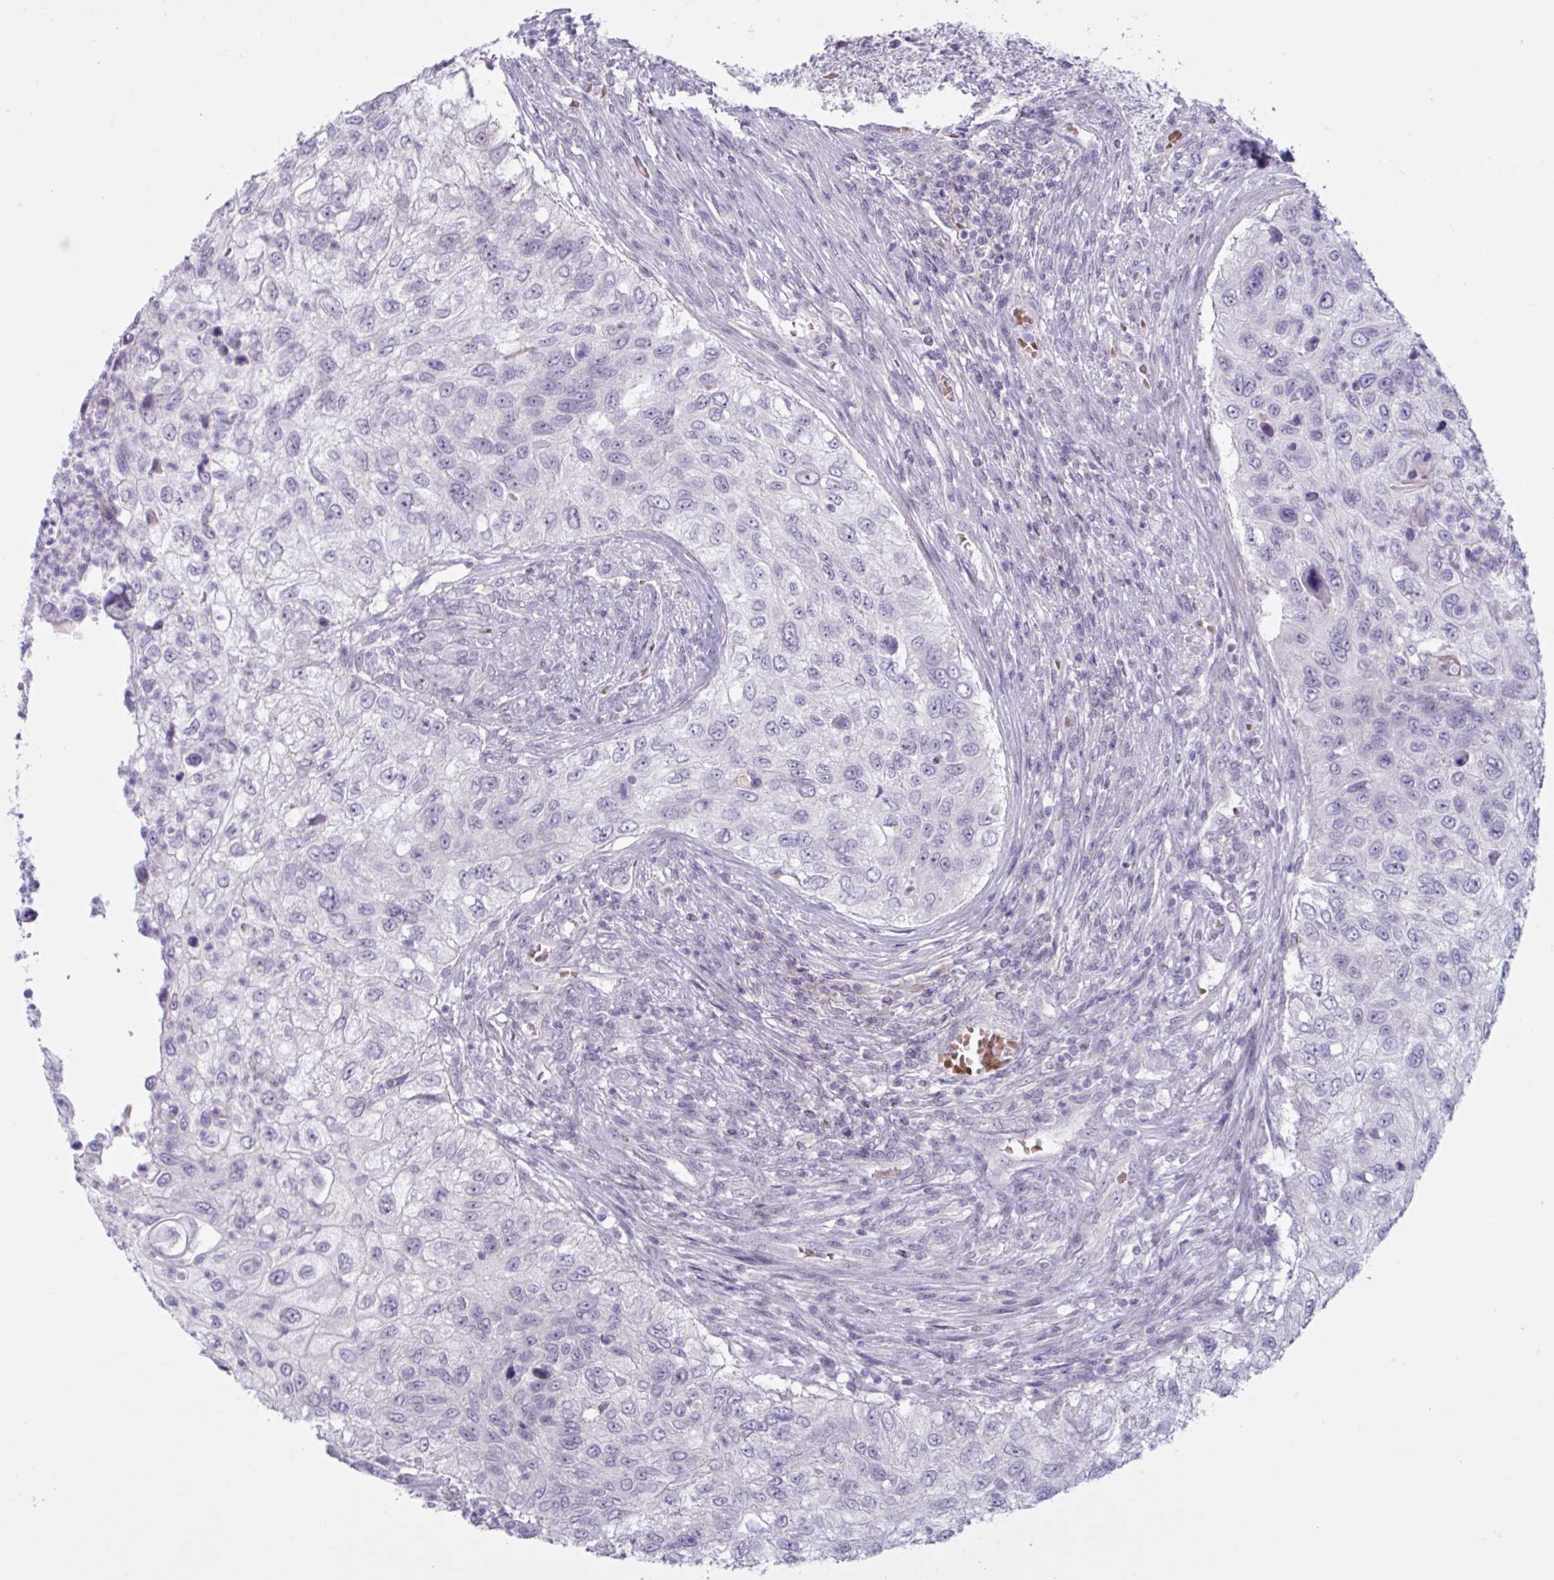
{"staining": {"intensity": "negative", "quantity": "none", "location": "none"}, "tissue": "urothelial cancer", "cell_type": "Tumor cells", "image_type": "cancer", "snomed": [{"axis": "morphology", "description": "Urothelial carcinoma, High grade"}, {"axis": "topography", "description": "Urinary bladder"}], "caption": "Immunohistochemical staining of human high-grade urothelial carcinoma shows no significant expression in tumor cells.", "gene": "RFPL4B", "patient": {"sex": "female", "age": 60}}